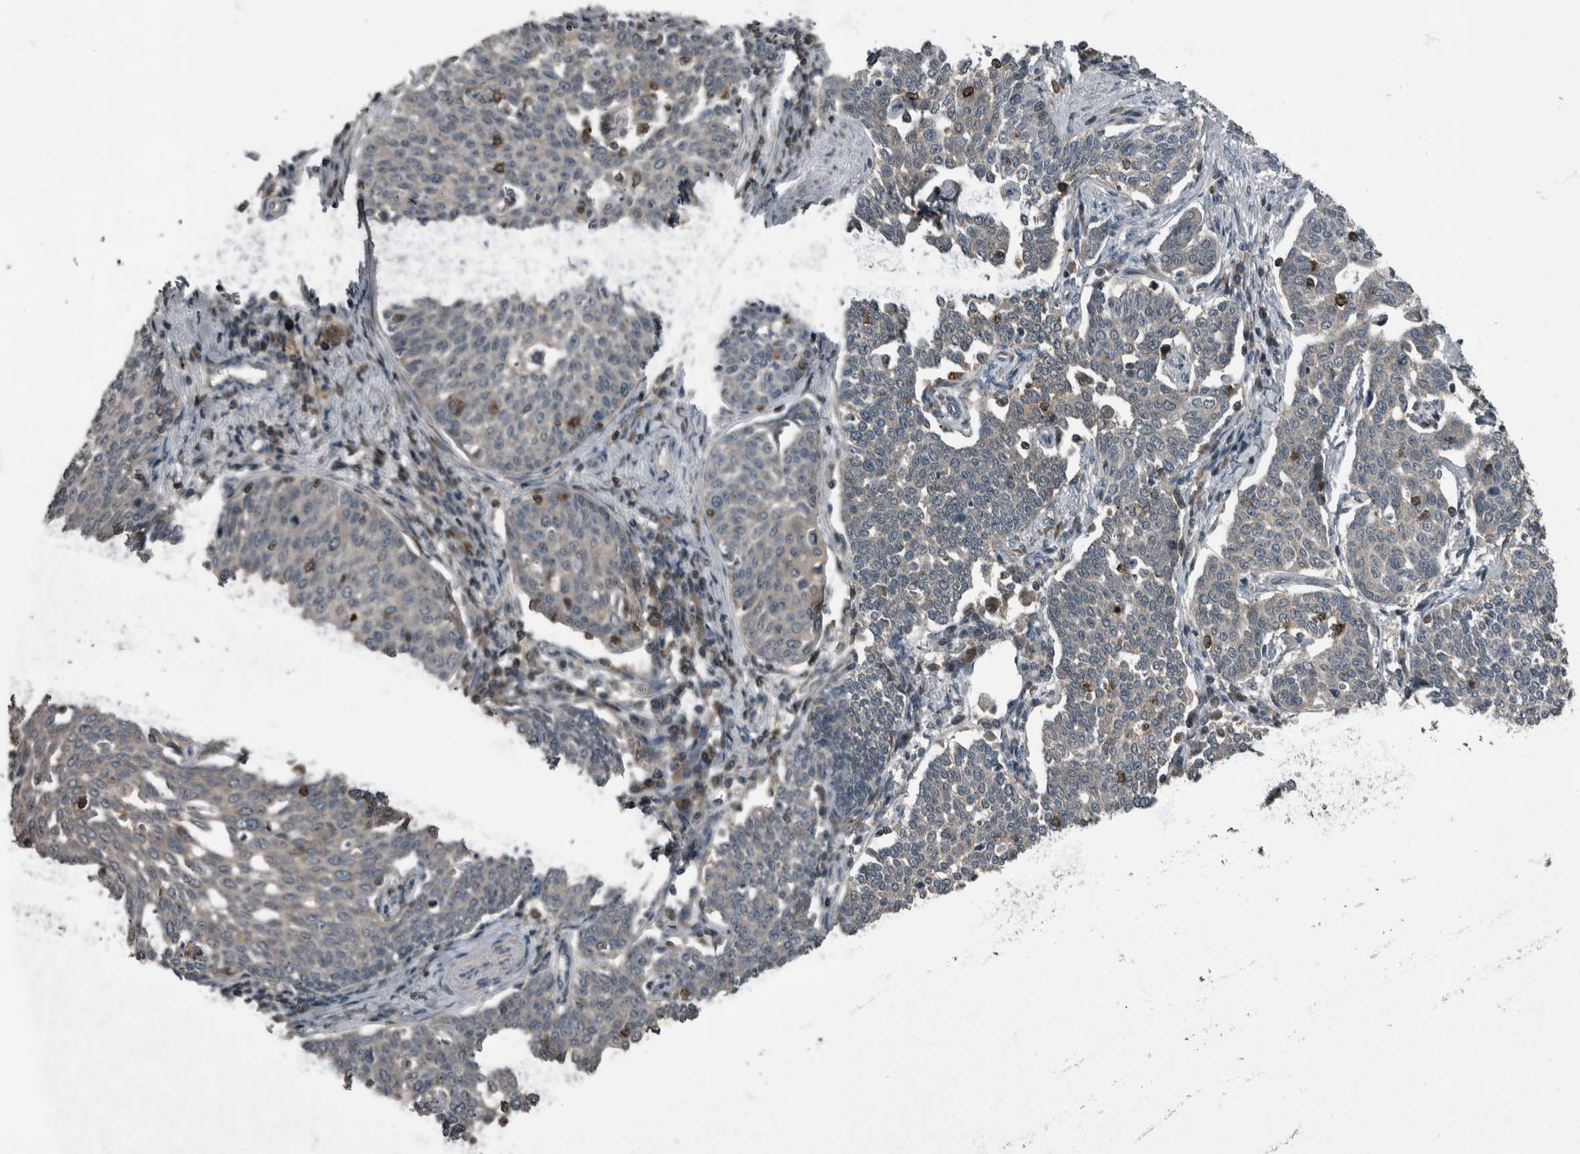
{"staining": {"intensity": "negative", "quantity": "none", "location": "none"}, "tissue": "cervical cancer", "cell_type": "Tumor cells", "image_type": "cancer", "snomed": [{"axis": "morphology", "description": "Squamous cell carcinoma, NOS"}, {"axis": "topography", "description": "Cervix"}], "caption": "DAB (3,3'-diaminobenzidine) immunohistochemical staining of human cervical cancer displays no significant positivity in tumor cells.", "gene": "RABGGTB", "patient": {"sex": "female", "age": 34}}